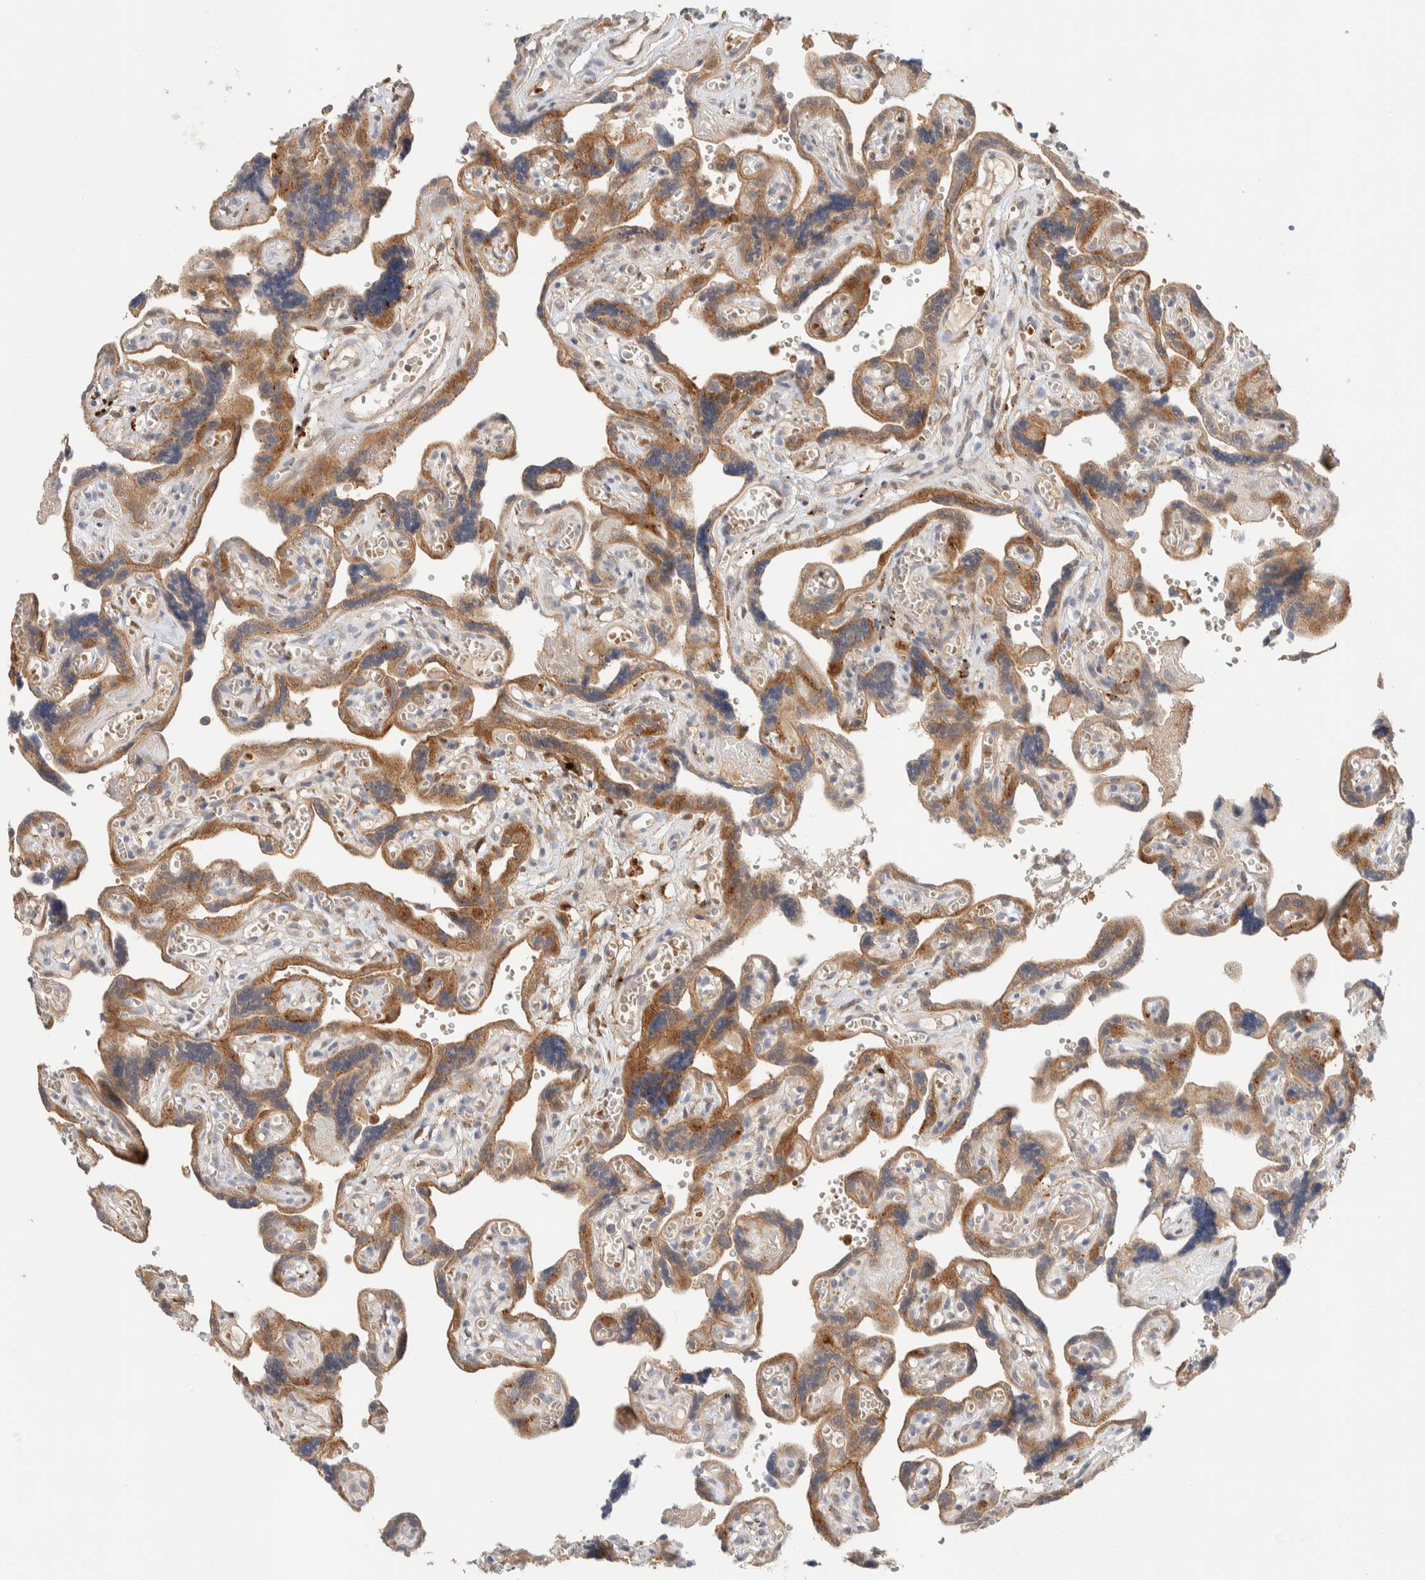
{"staining": {"intensity": "moderate", "quantity": ">75%", "location": "cytoplasmic/membranous"}, "tissue": "placenta", "cell_type": "Trophoblastic cells", "image_type": "normal", "snomed": [{"axis": "morphology", "description": "Normal tissue, NOS"}, {"axis": "topography", "description": "Placenta"}], "caption": "Immunohistochemistry (IHC) staining of benign placenta, which shows medium levels of moderate cytoplasmic/membranous expression in about >75% of trophoblastic cells indicating moderate cytoplasmic/membranous protein positivity. The staining was performed using DAB (3,3'-diaminobenzidine) (brown) for protein detection and nuclei were counterstained in hematoxylin (blue).", "gene": "GCLM", "patient": {"sex": "female", "age": 30}}